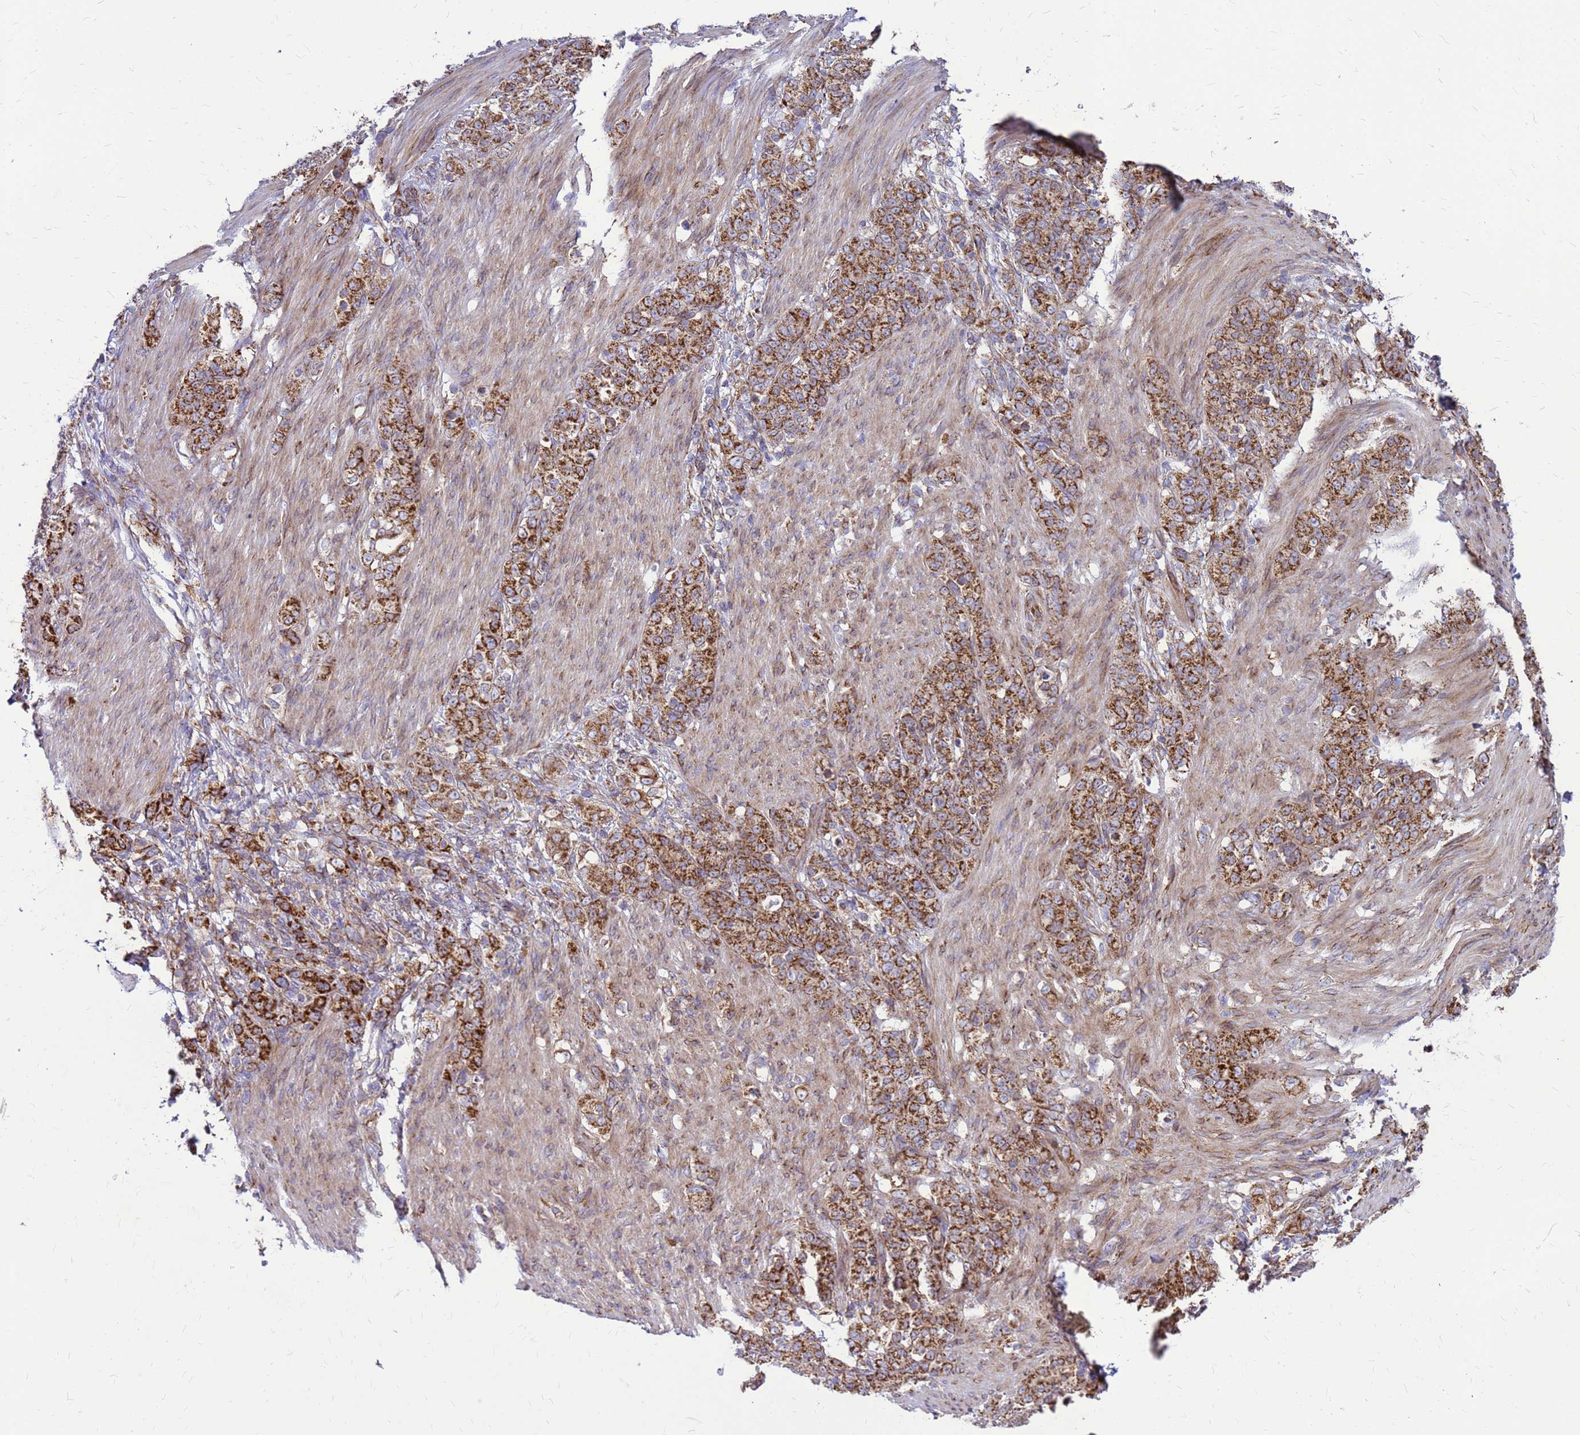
{"staining": {"intensity": "strong", "quantity": ">75%", "location": "cytoplasmic/membranous"}, "tissue": "stomach cancer", "cell_type": "Tumor cells", "image_type": "cancer", "snomed": [{"axis": "morphology", "description": "Adenocarcinoma, NOS"}, {"axis": "topography", "description": "Stomach"}], "caption": "DAB immunohistochemical staining of stomach cancer (adenocarcinoma) displays strong cytoplasmic/membranous protein expression in about >75% of tumor cells. (DAB (3,3'-diaminobenzidine) = brown stain, brightfield microscopy at high magnification).", "gene": "FSTL4", "patient": {"sex": "female", "age": 79}}